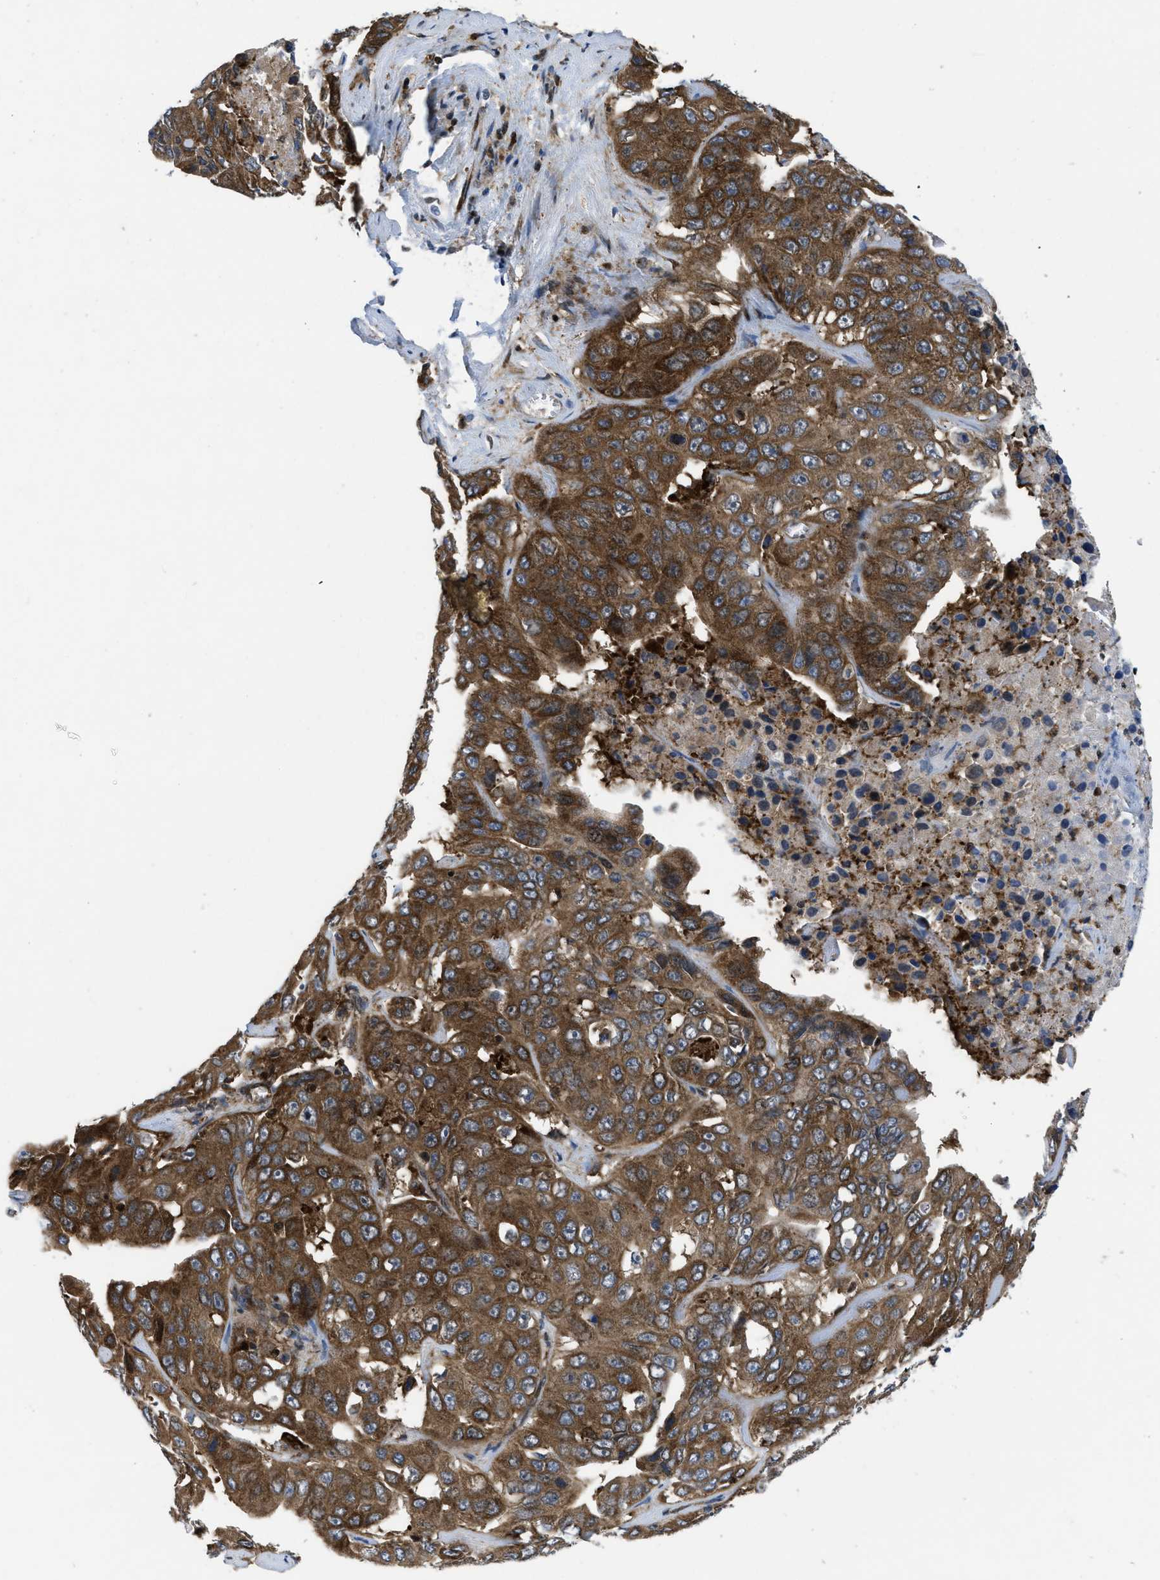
{"staining": {"intensity": "strong", "quantity": ">75%", "location": "cytoplasmic/membranous"}, "tissue": "liver cancer", "cell_type": "Tumor cells", "image_type": "cancer", "snomed": [{"axis": "morphology", "description": "Cholangiocarcinoma"}, {"axis": "topography", "description": "Liver"}], "caption": "Protein expression analysis of human liver cancer (cholangiocarcinoma) reveals strong cytoplasmic/membranous expression in about >75% of tumor cells.", "gene": "PPP2CB", "patient": {"sex": "female", "age": 52}}